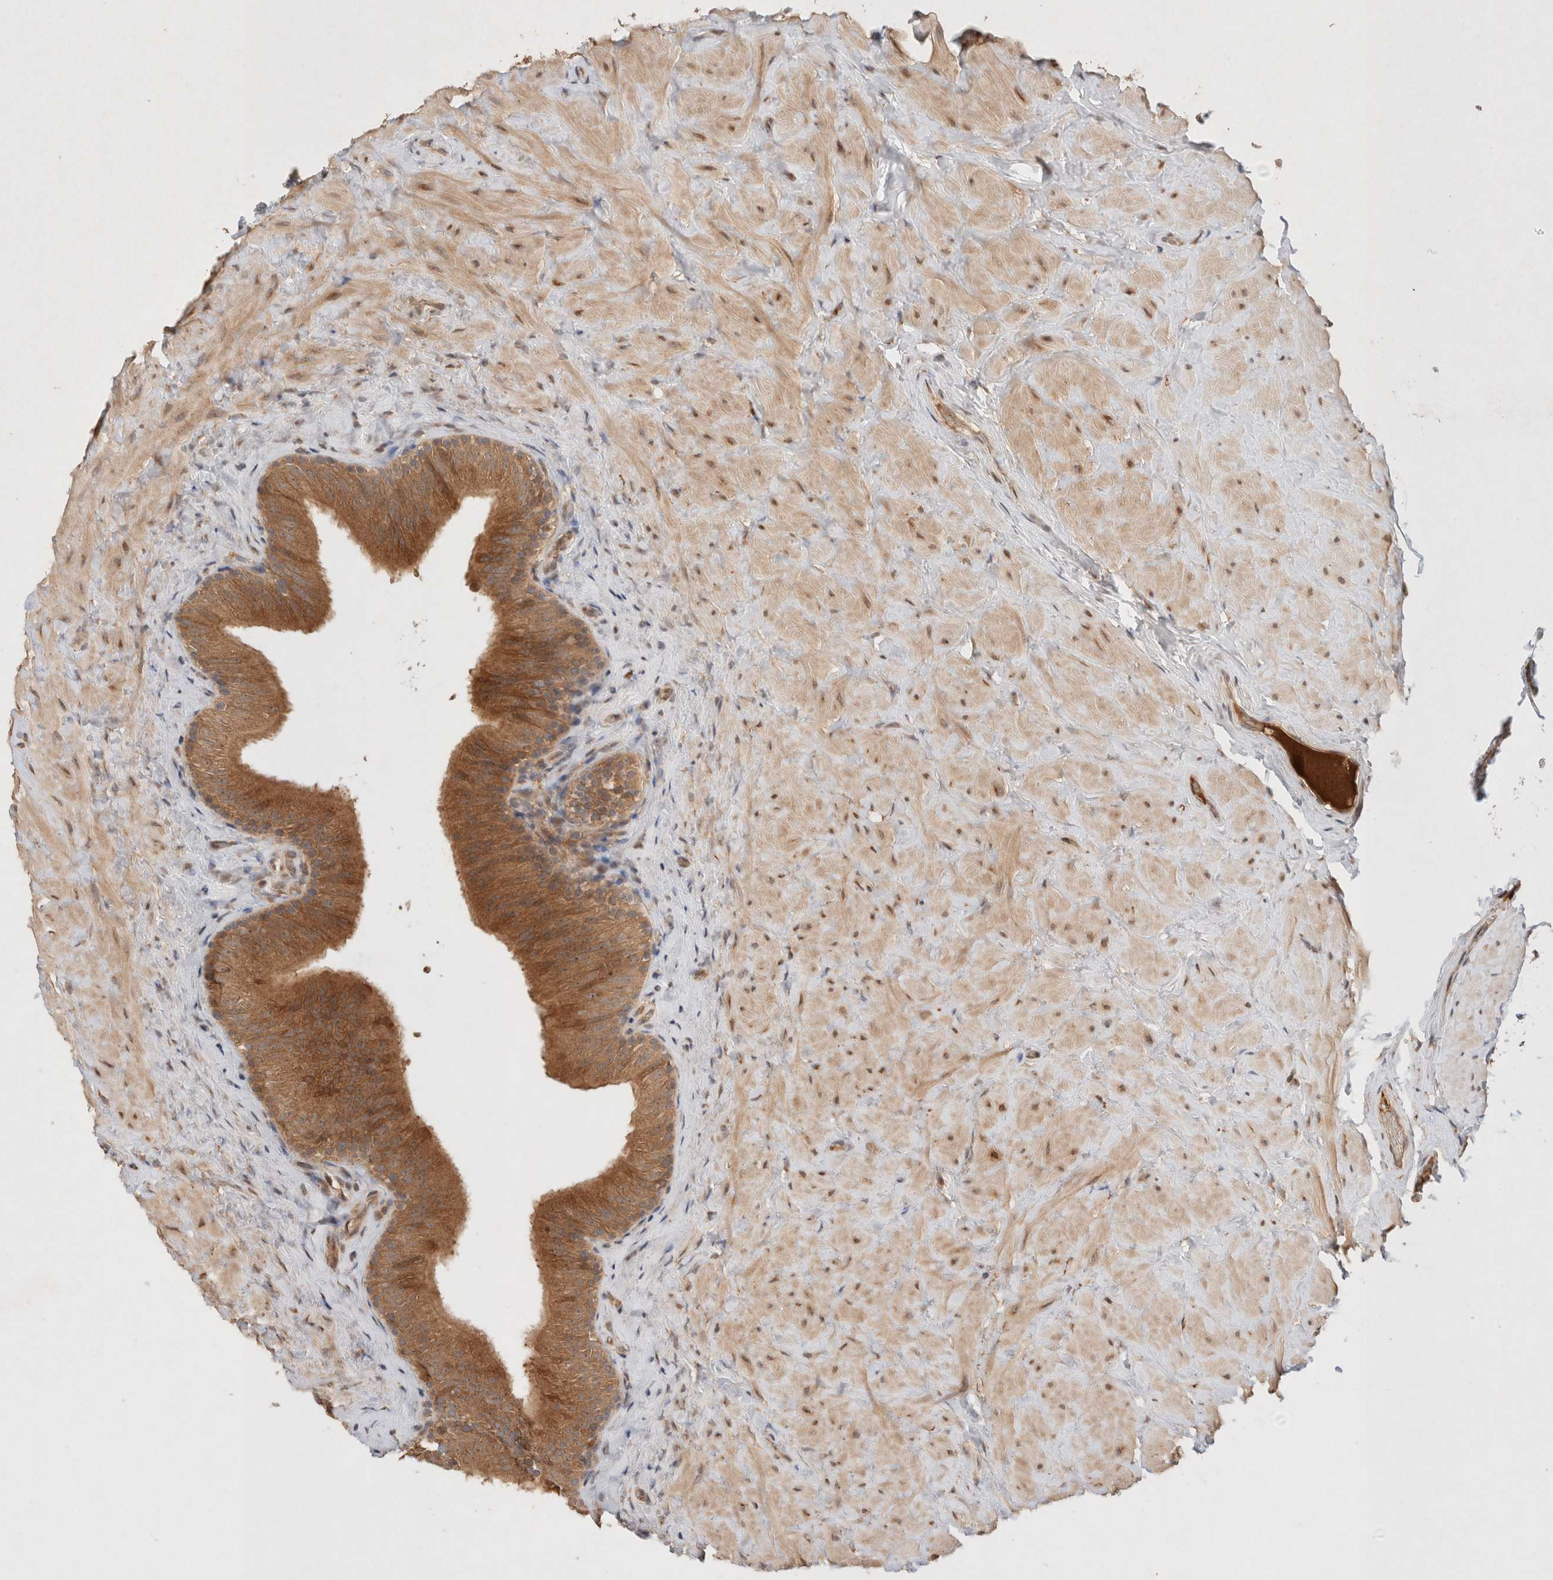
{"staining": {"intensity": "strong", "quantity": ">75%", "location": "cytoplasmic/membranous"}, "tissue": "epididymis", "cell_type": "Glandular cells", "image_type": "normal", "snomed": [{"axis": "morphology", "description": "Normal tissue, NOS"}, {"axis": "topography", "description": "Vascular tissue"}, {"axis": "topography", "description": "Epididymis"}], "caption": "Protein expression analysis of normal human epididymis reveals strong cytoplasmic/membranous staining in about >75% of glandular cells. (brown staining indicates protein expression, while blue staining denotes nuclei).", "gene": "KLHL20", "patient": {"sex": "male", "age": 49}}